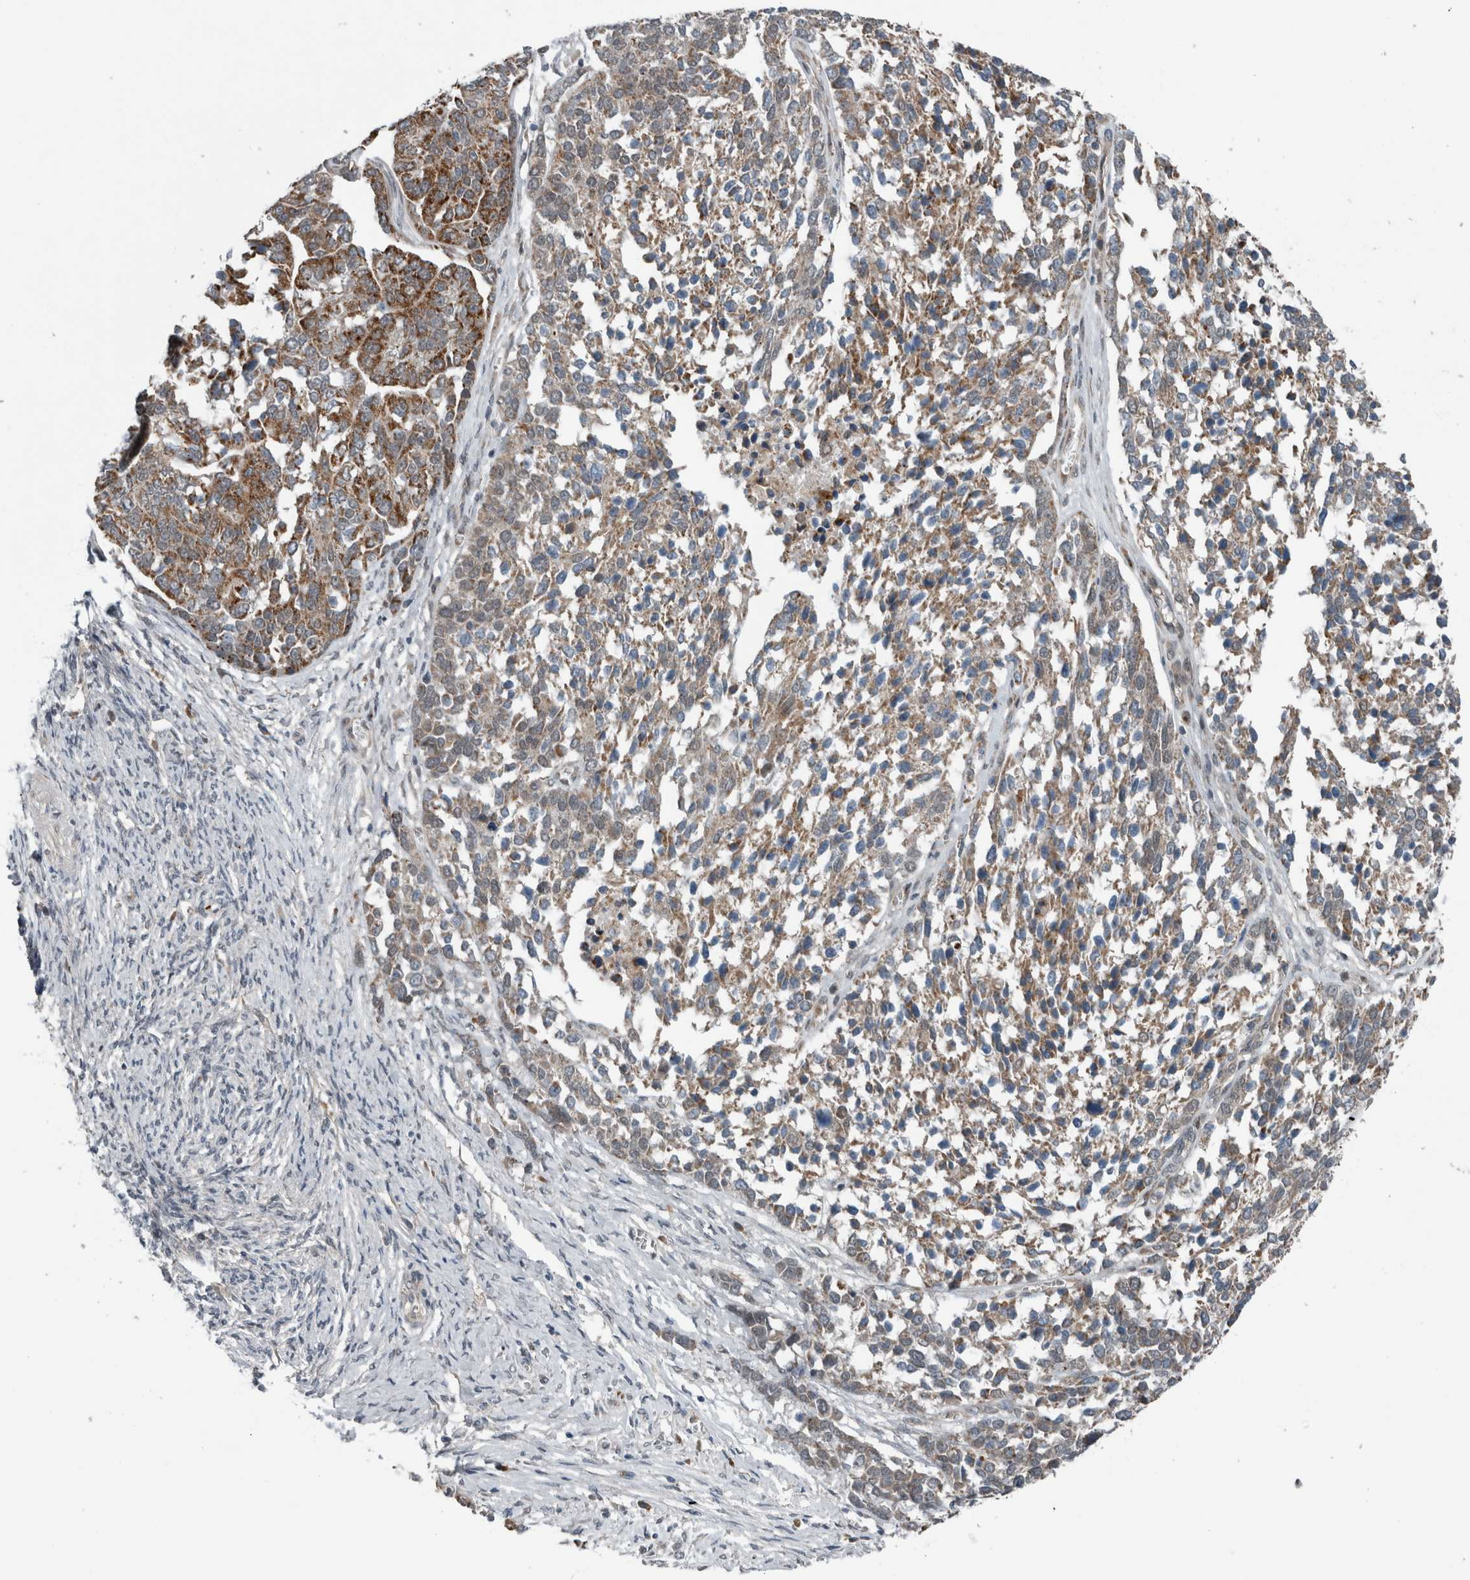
{"staining": {"intensity": "moderate", "quantity": ">75%", "location": "cytoplasmic/membranous"}, "tissue": "ovarian cancer", "cell_type": "Tumor cells", "image_type": "cancer", "snomed": [{"axis": "morphology", "description": "Cystadenocarcinoma, serous, NOS"}, {"axis": "topography", "description": "Ovary"}], "caption": "A high-resolution image shows IHC staining of ovarian cancer, which demonstrates moderate cytoplasmic/membranous expression in approximately >75% of tumor cells.", "gene": "GBA2", "patient": {"sex": "female", "age": 44}}